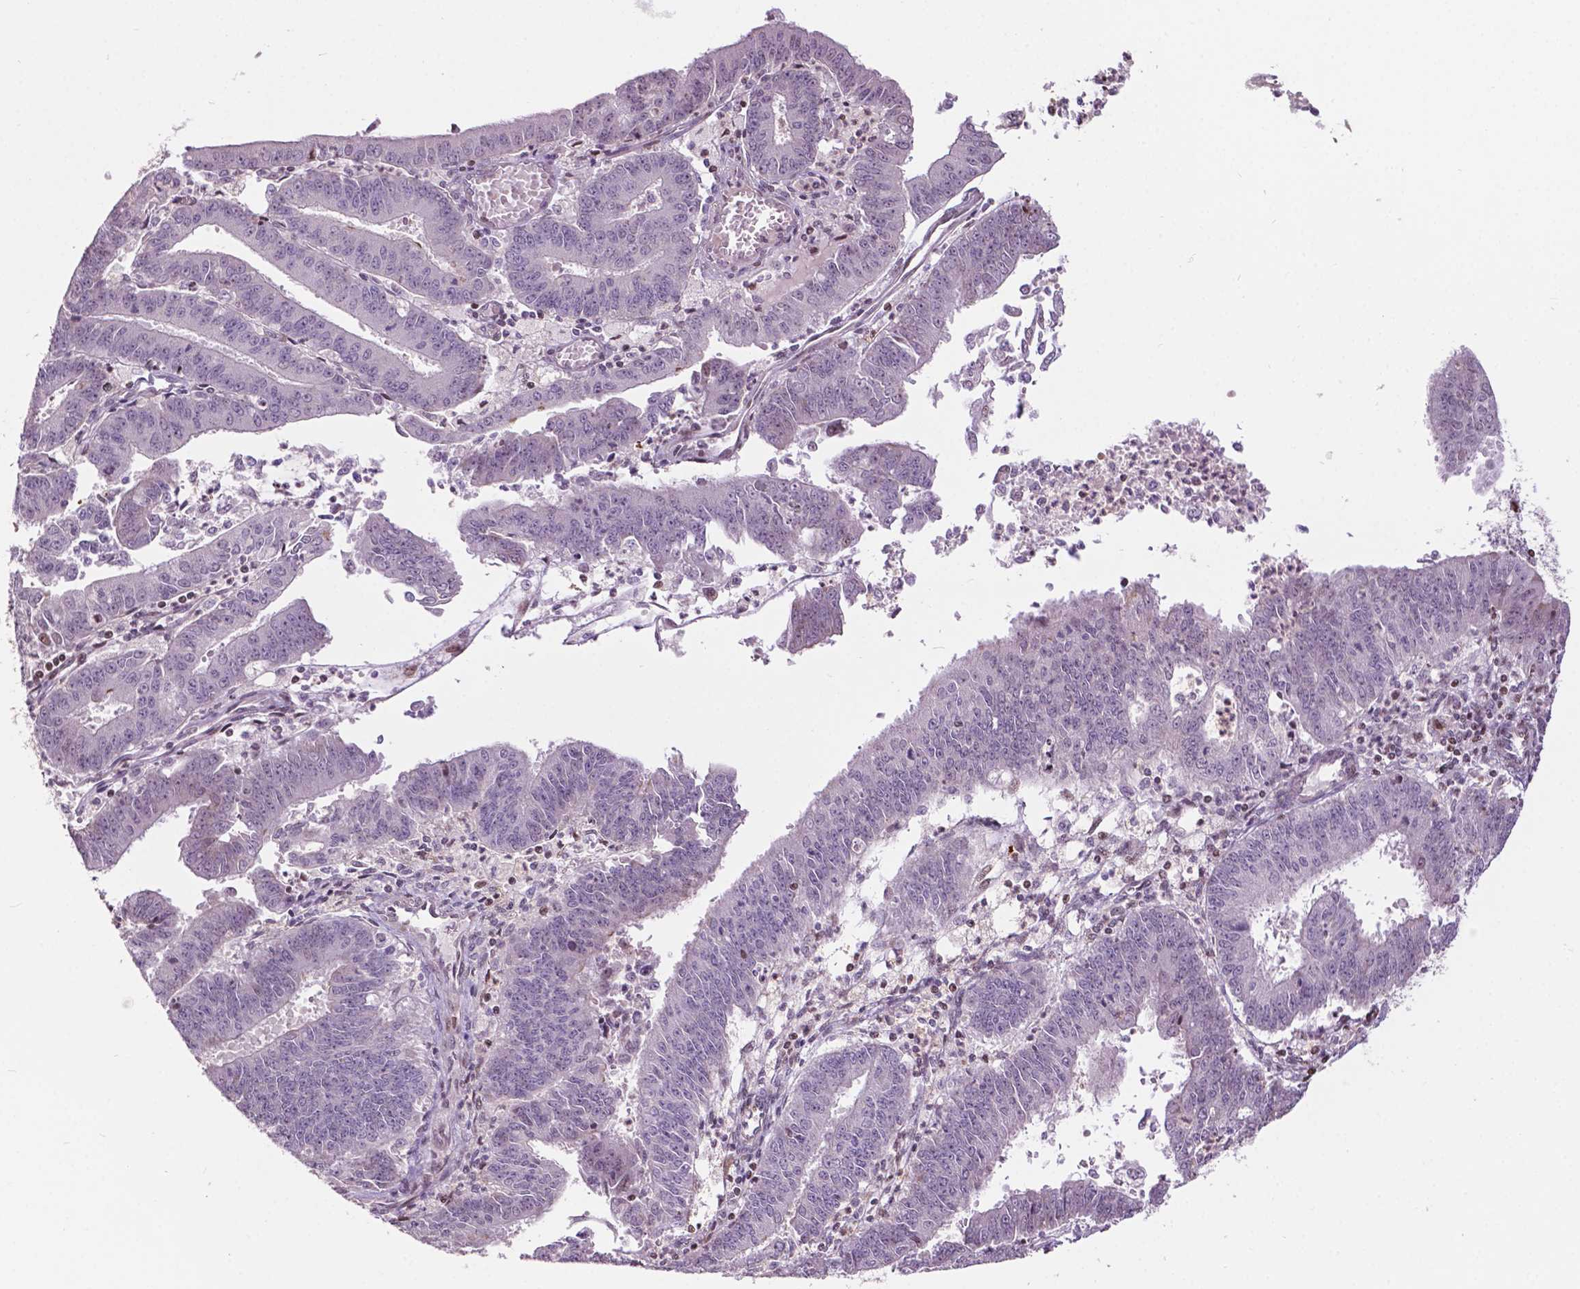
{"staining": {"intensity": "weak", "quantity": "<25%", "location": "nuclear"}, "tissue": "endometrial cancer", "cell_type": "Tumor cells", "image_type": "cancer", "snomed": [{"axis": "morphology", "description": "Adenocarcinoma, NOS"}, {"axis": "topography", "description": "Endometrium"}], "caption": "This is a photomicrograph of immunohistochemistry (IHC) staining of endometrial cancer, which shows no positivity in tumor cells.", "gene": "PTPN18", "patient": {"sex": "female", "age": 73}}